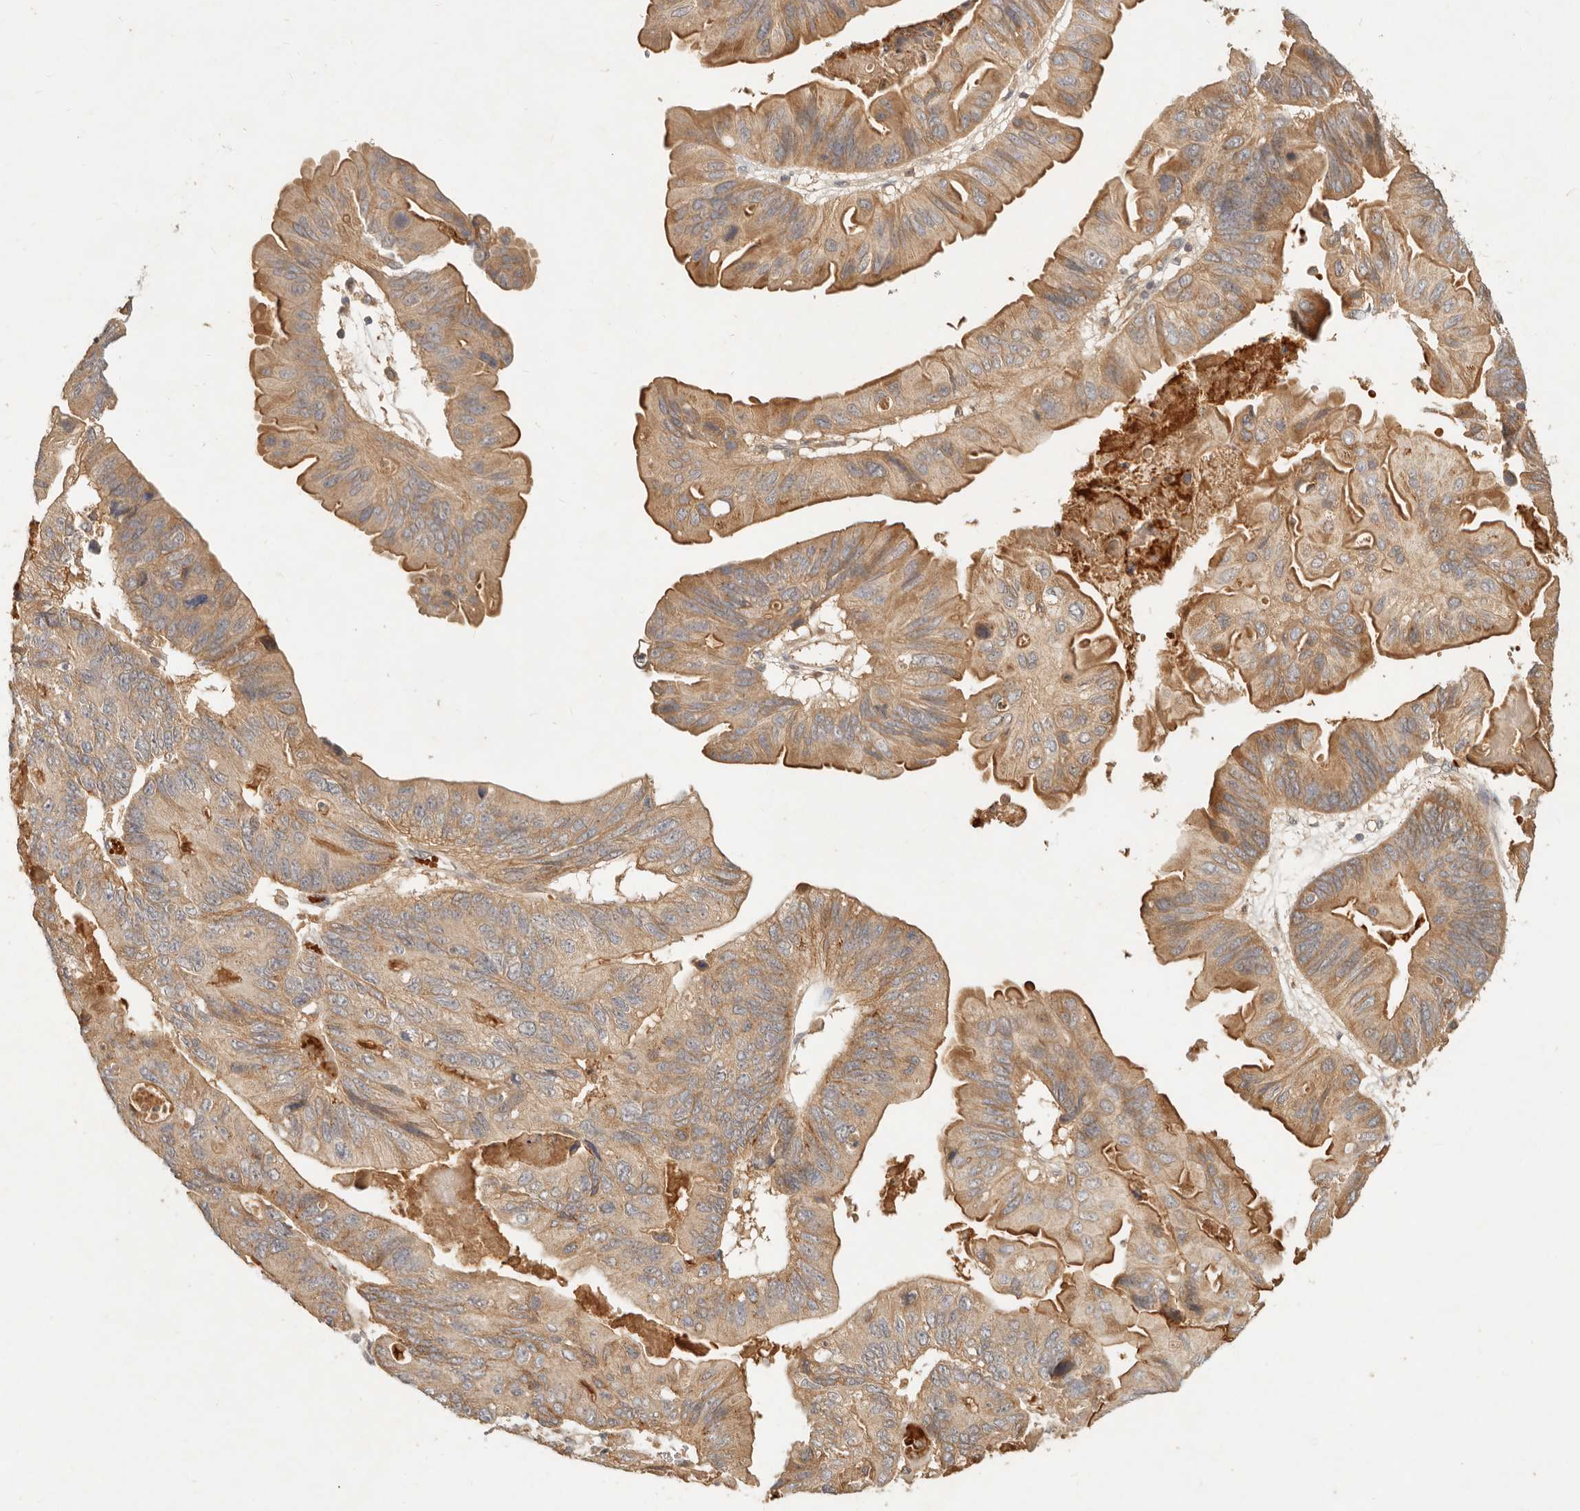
{"staining": {"intensity": "moderate", "quantity": ">75%", "location": "cytoplasmic/membranous"}, "tissue": "ovarian cancer", "cell_type": "Tumor cells", "image_type": "cancer", "snomed": [{"axis": "morphology", "description": "Cystadenocarcinoma, mucinous, NOS"}, {"axis": "topography", "description": "Ovary"}], "caption": "Immunohistochemical staining of human mucinous cystadenocarcinoma (ovarian) displays moderate cytoplasmic/membranous protein positivity in about >75% of tumor cells.", "gene": "FREM2", "patient": {"sex": "female", "age": 61}}